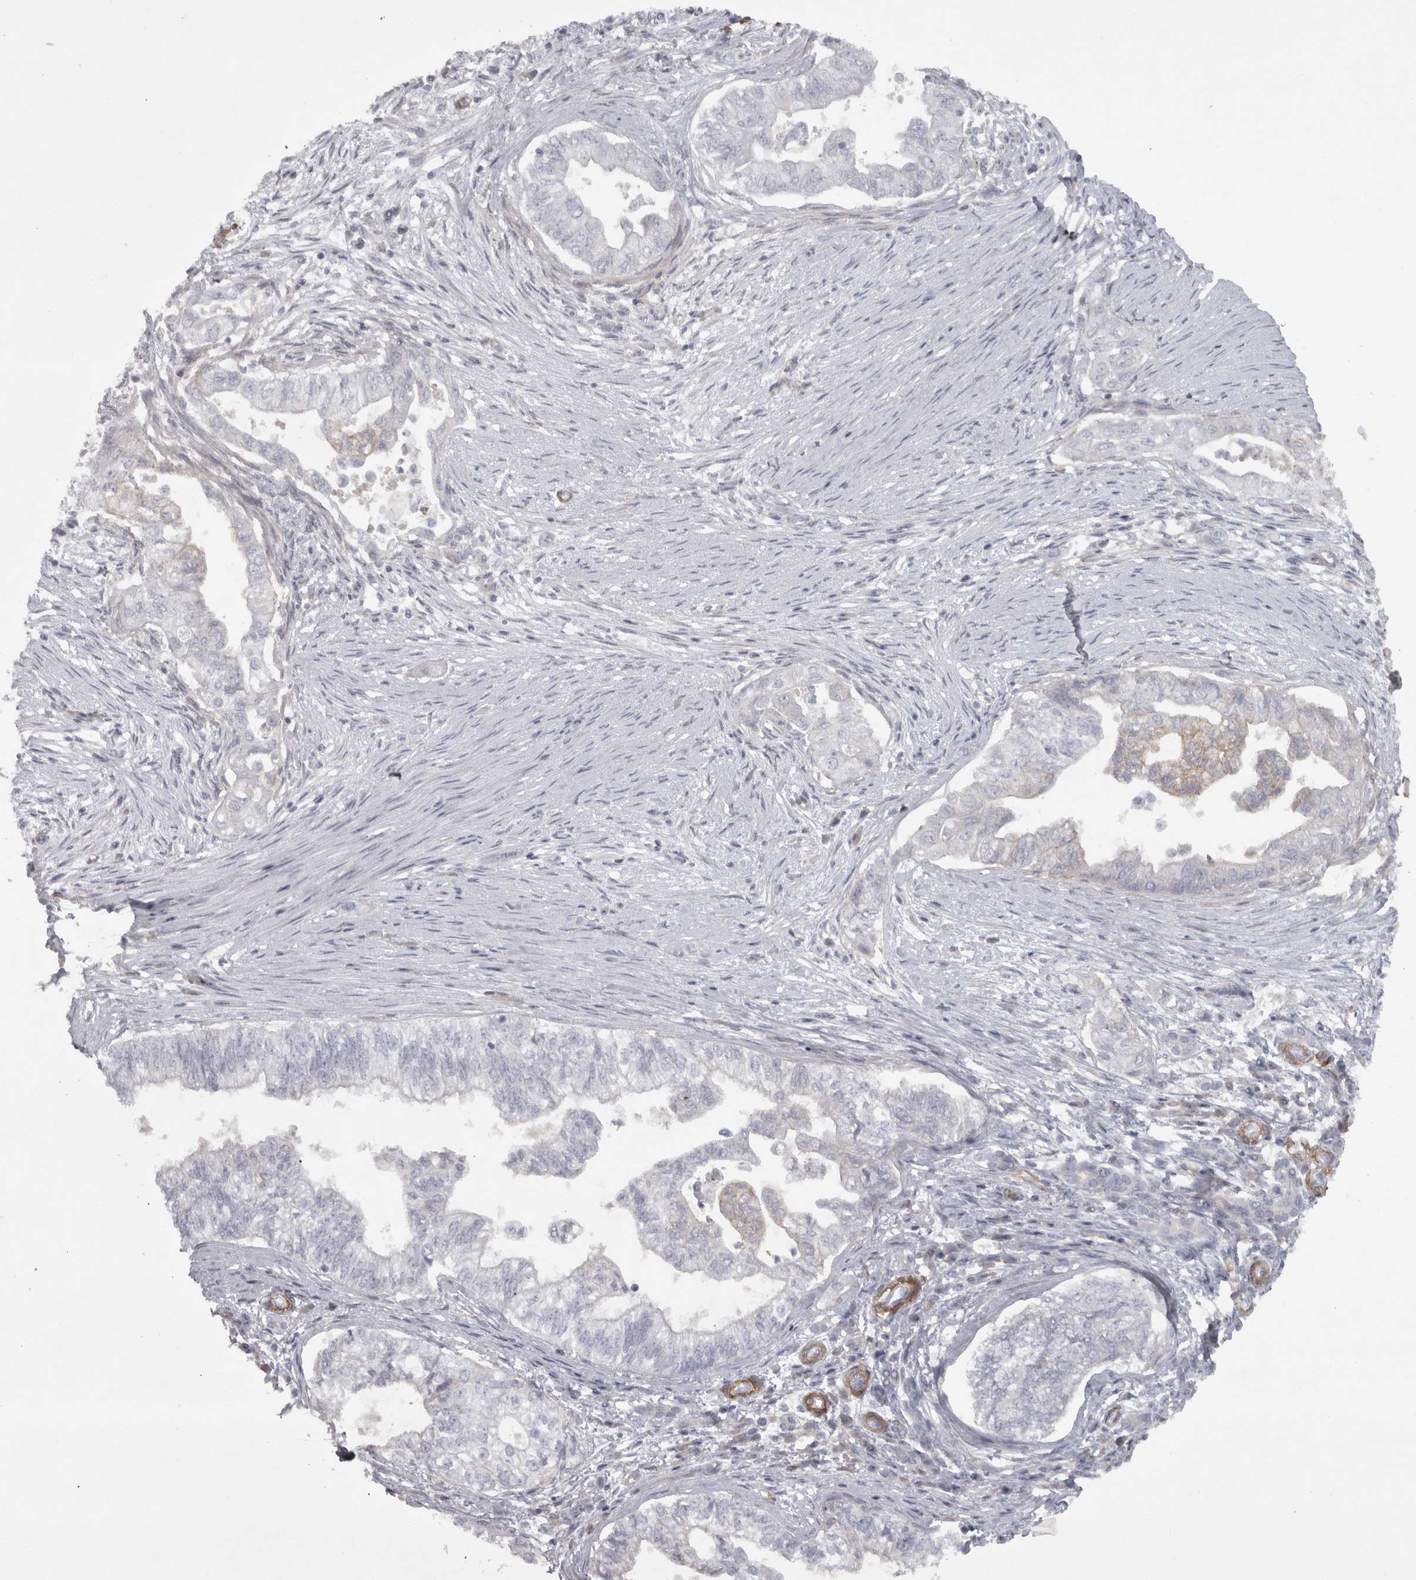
{"staining": {"intensity": "weak", "quantity": "<25%", "location": "cytoplasmic/membranous"}, "tissue": "pancreatic cancer", "cell_type": "Tumor cells", "image_type": "cancer", "snomed": [{"axis": "morphology", "description": "Adenocarcinoma, NOS"}, {"axis": "topography", "description": "Pancreas"}], "caption": "Image shows no significant protein staining in tumor cells of pancreatic cancer (adenocarcinoma).", "gene": "PPP1R12B", "patient": {"sex": "male", "age": 72}}